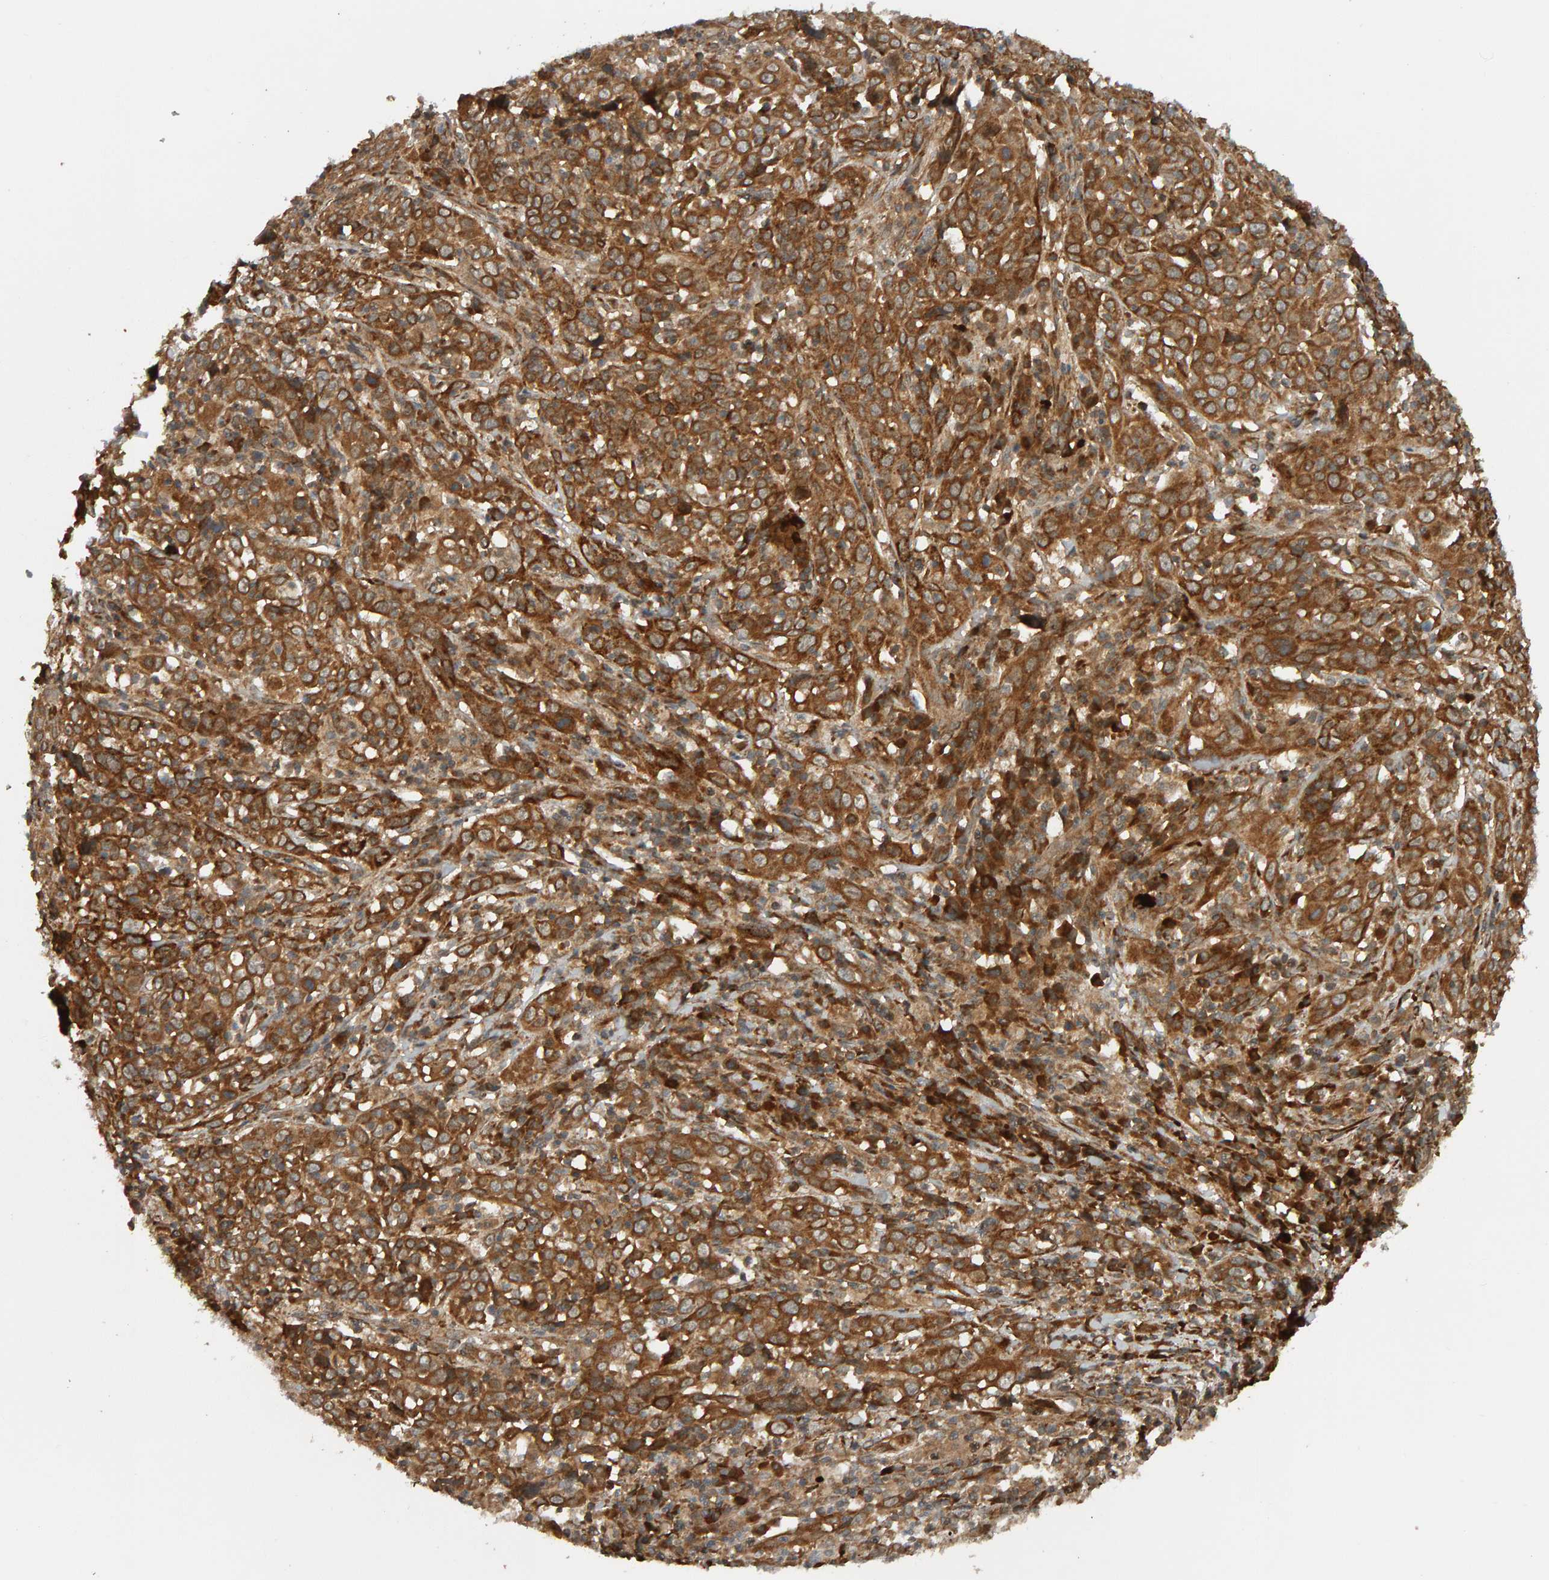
{"staining": {"intensity": "moderate", "quantity": ">75%", "location": "cytoplasmic/membranous"}, "tissue": "cervical cancer", "cell_type": "Tumor cells", "image_type": "cancer", "snomed": [{"axis": "morphology", "description": "Squamous cell carcinoma, NOS"}, {"axis": "topography", "description": "Cervix"}], "caption": "An immunohistochemistry photomicrograph of tumor tissue is shown. Protein staining in brown labels moderate cytoplasmic/membranous positivity in cervical squamous cell carcinoma within tumor cells.", "gene": "ZFAND1", "patient": {"sex": "female", "age": 46}}